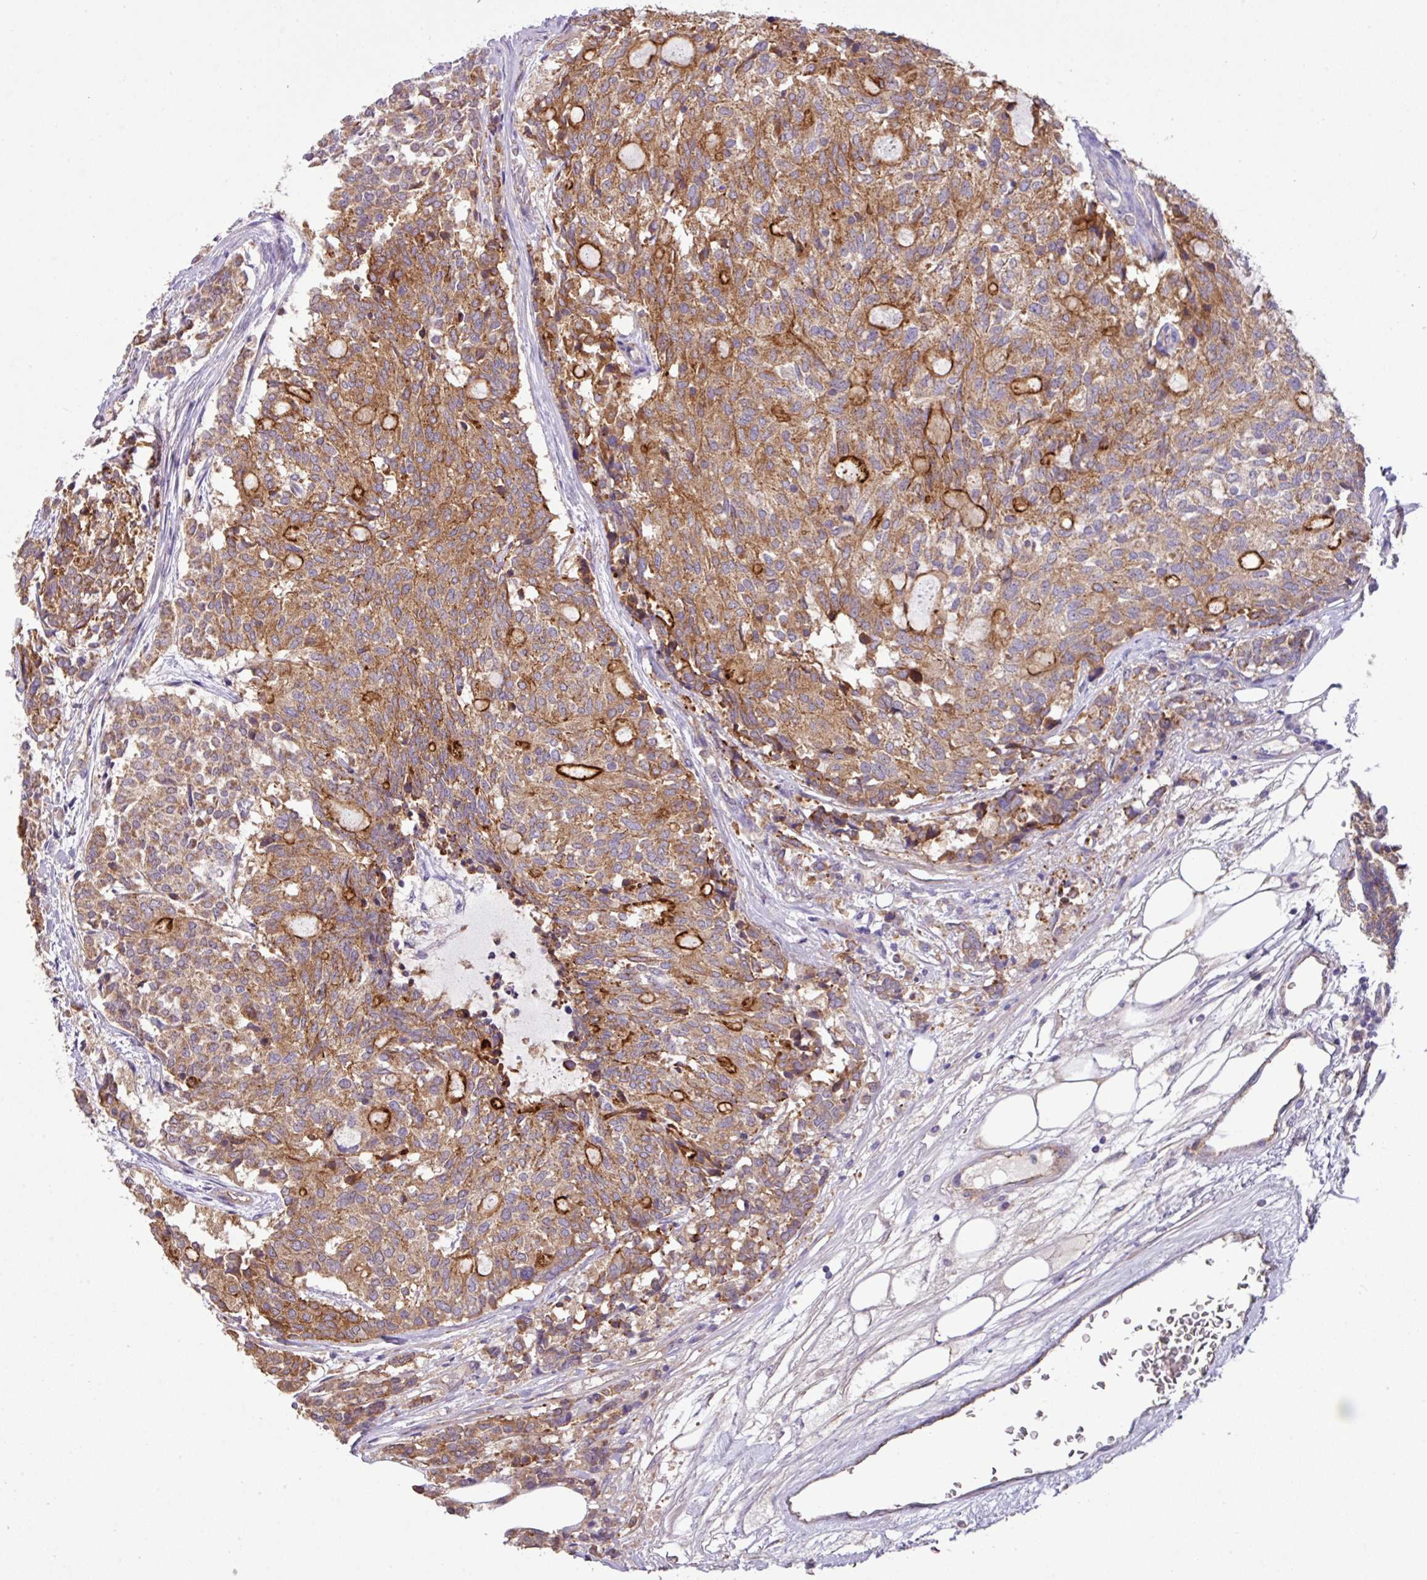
{"staining": {"intensity": "moderate", "quantity": ">75%", "location": "cytoplasmic/membranous"}, "tissue": "carcinoid", "cell_type": "Tumor cells", "image_type": "cancer", "snomed": [{"axis": "morphology", "description": "Carcinoid, malignant, NOS"}, {"axis": "topography", "description": "Pancreas"}], "caption": "Malignant carcinoid tissue displays moderate cytoplasmic/membranous expression in about >75% of tumor cells, visualized by immunohistochemistry.", "gene": "LRRC53", "patient": {"sex": "female", "age": 54}}